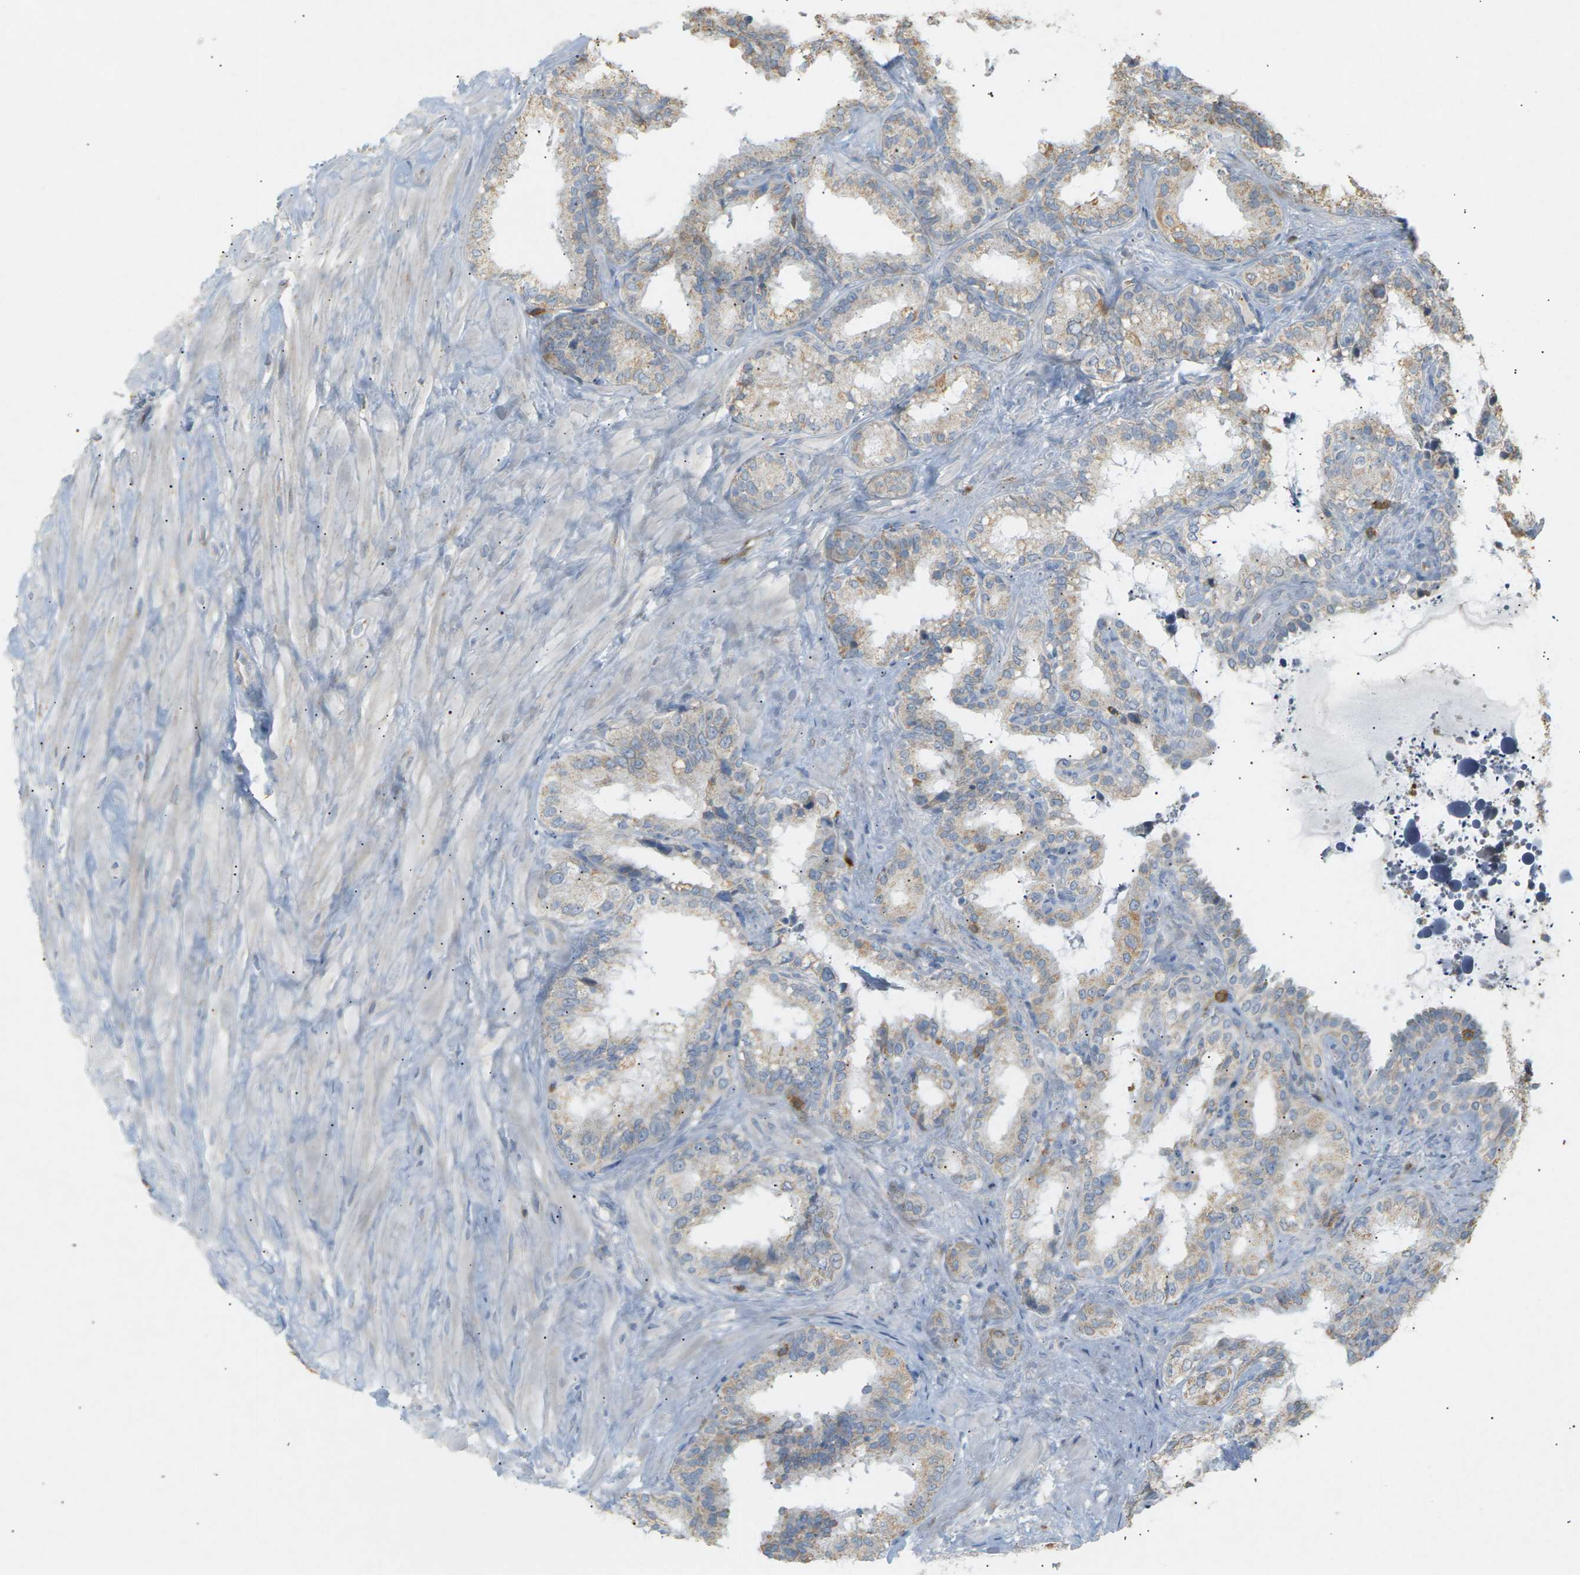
{"staining": {"intensity": "weak", "quantity": "25%-75%", "location": "cytoplasmic/membranous"}, "tissue": "seminal vesicle", "cell_type": "Glandular cells", "image_type": "normal", "snomed": [{"axis": "morphology", "description": "Normal tissue, NOS"}, {"axis": "topography", "description": "Seminal veicle"}], "caption": "This histopathology image shows normal seminal vesicle stained with immunohistochemistry (IHC) to label a protein in brown. The cytoplasmic/membranous of glandular cells show weak positivity for the protein. Nuclei are counter-stained blue.", "gene": "LIME1", "patient": {"sex": "male", "age": 64}}